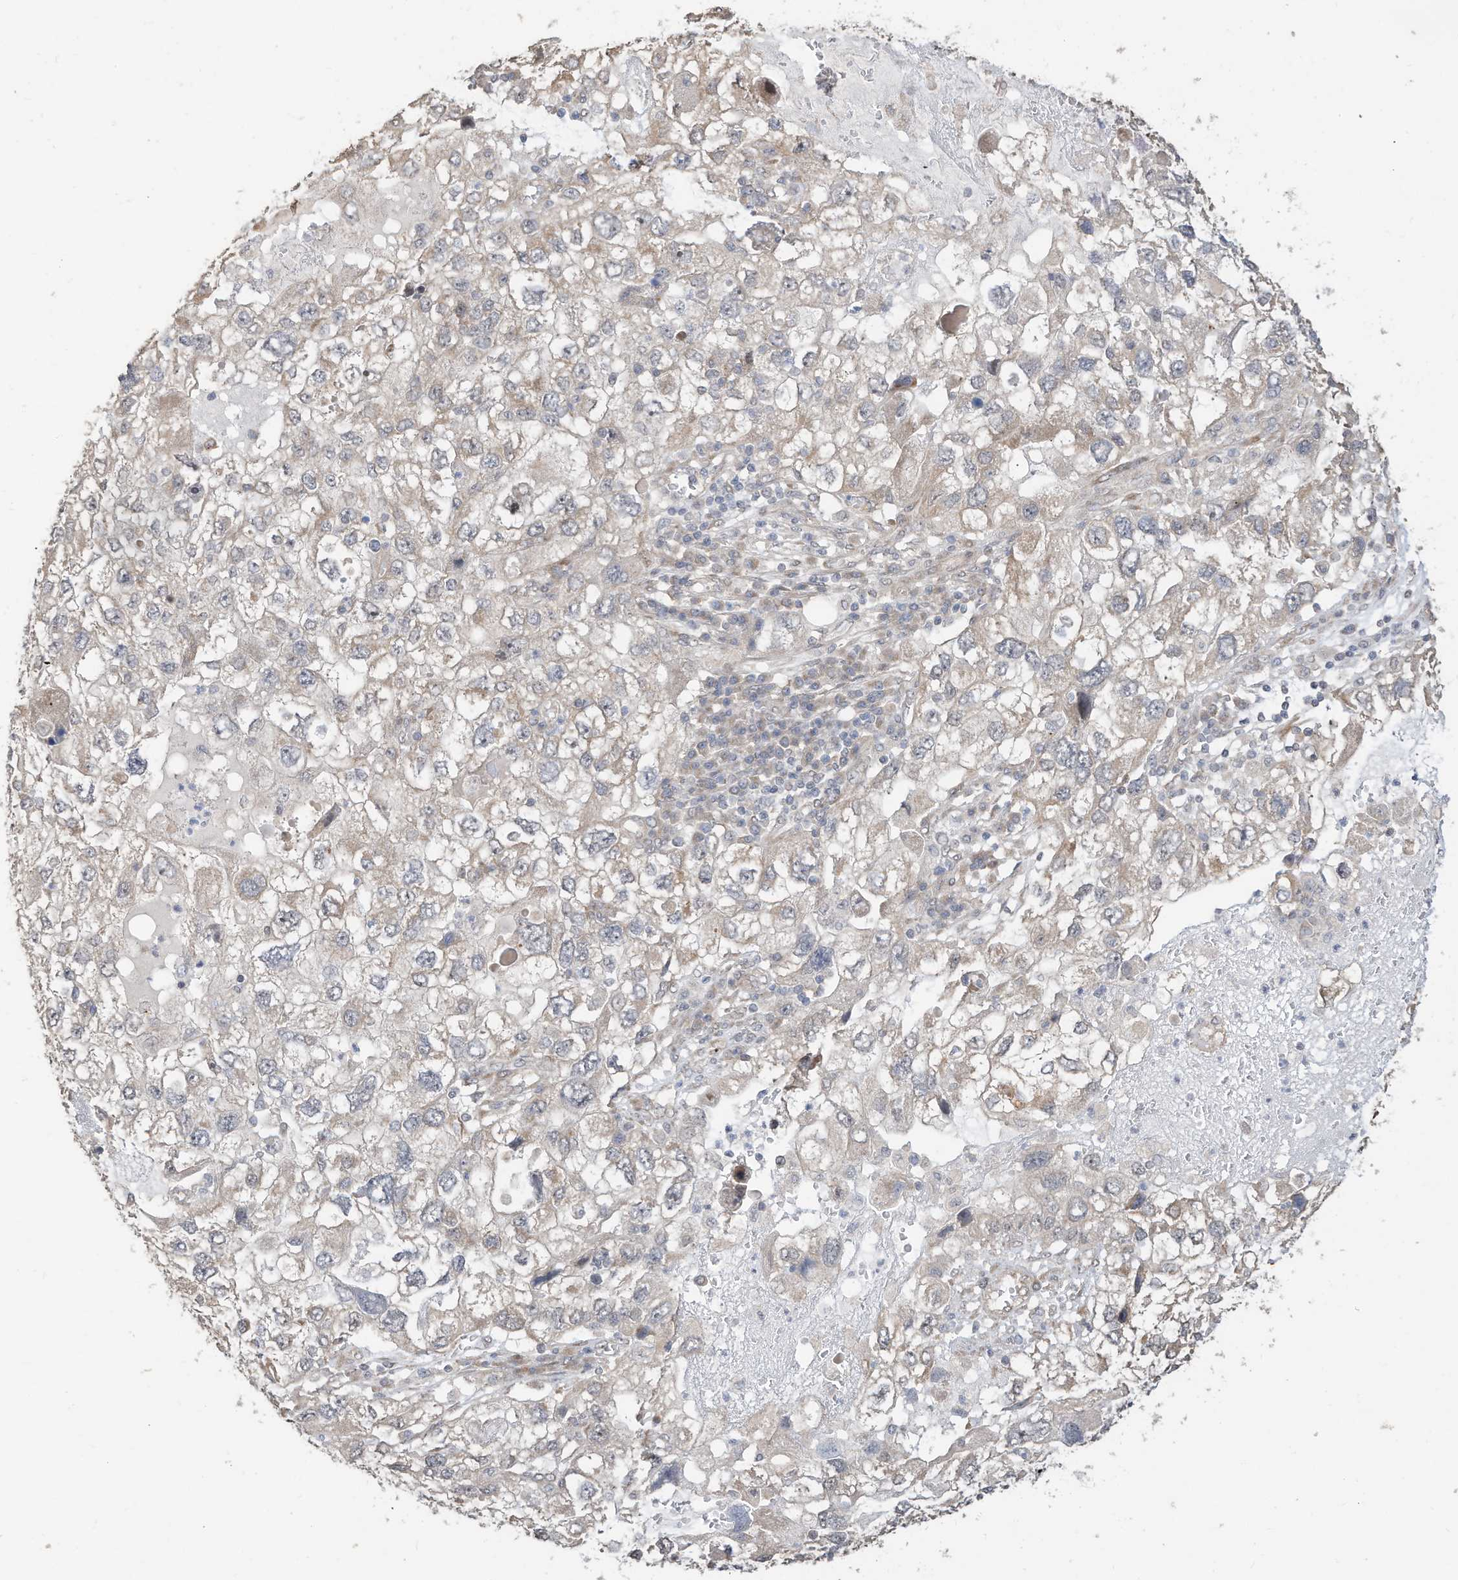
{"staining": {"intensity": "negative", "quantity": "none", "location": "none"}, "tissue": "endometrial cancer", "cell_type": "Tumor cells", "image_type": "cancer", "snomed": [{"axis": "morphology", "description": "Adenocarcinoma, NOS"}, {"axis": "topography", "description": "Endometrium"}], "caption": "The histopathology image demonstrates no significant positivity in tumor cells of endometrial adenocarcinoma.", "gene": "CAGE1", "patient": {"sex": "female", "age": 49}}